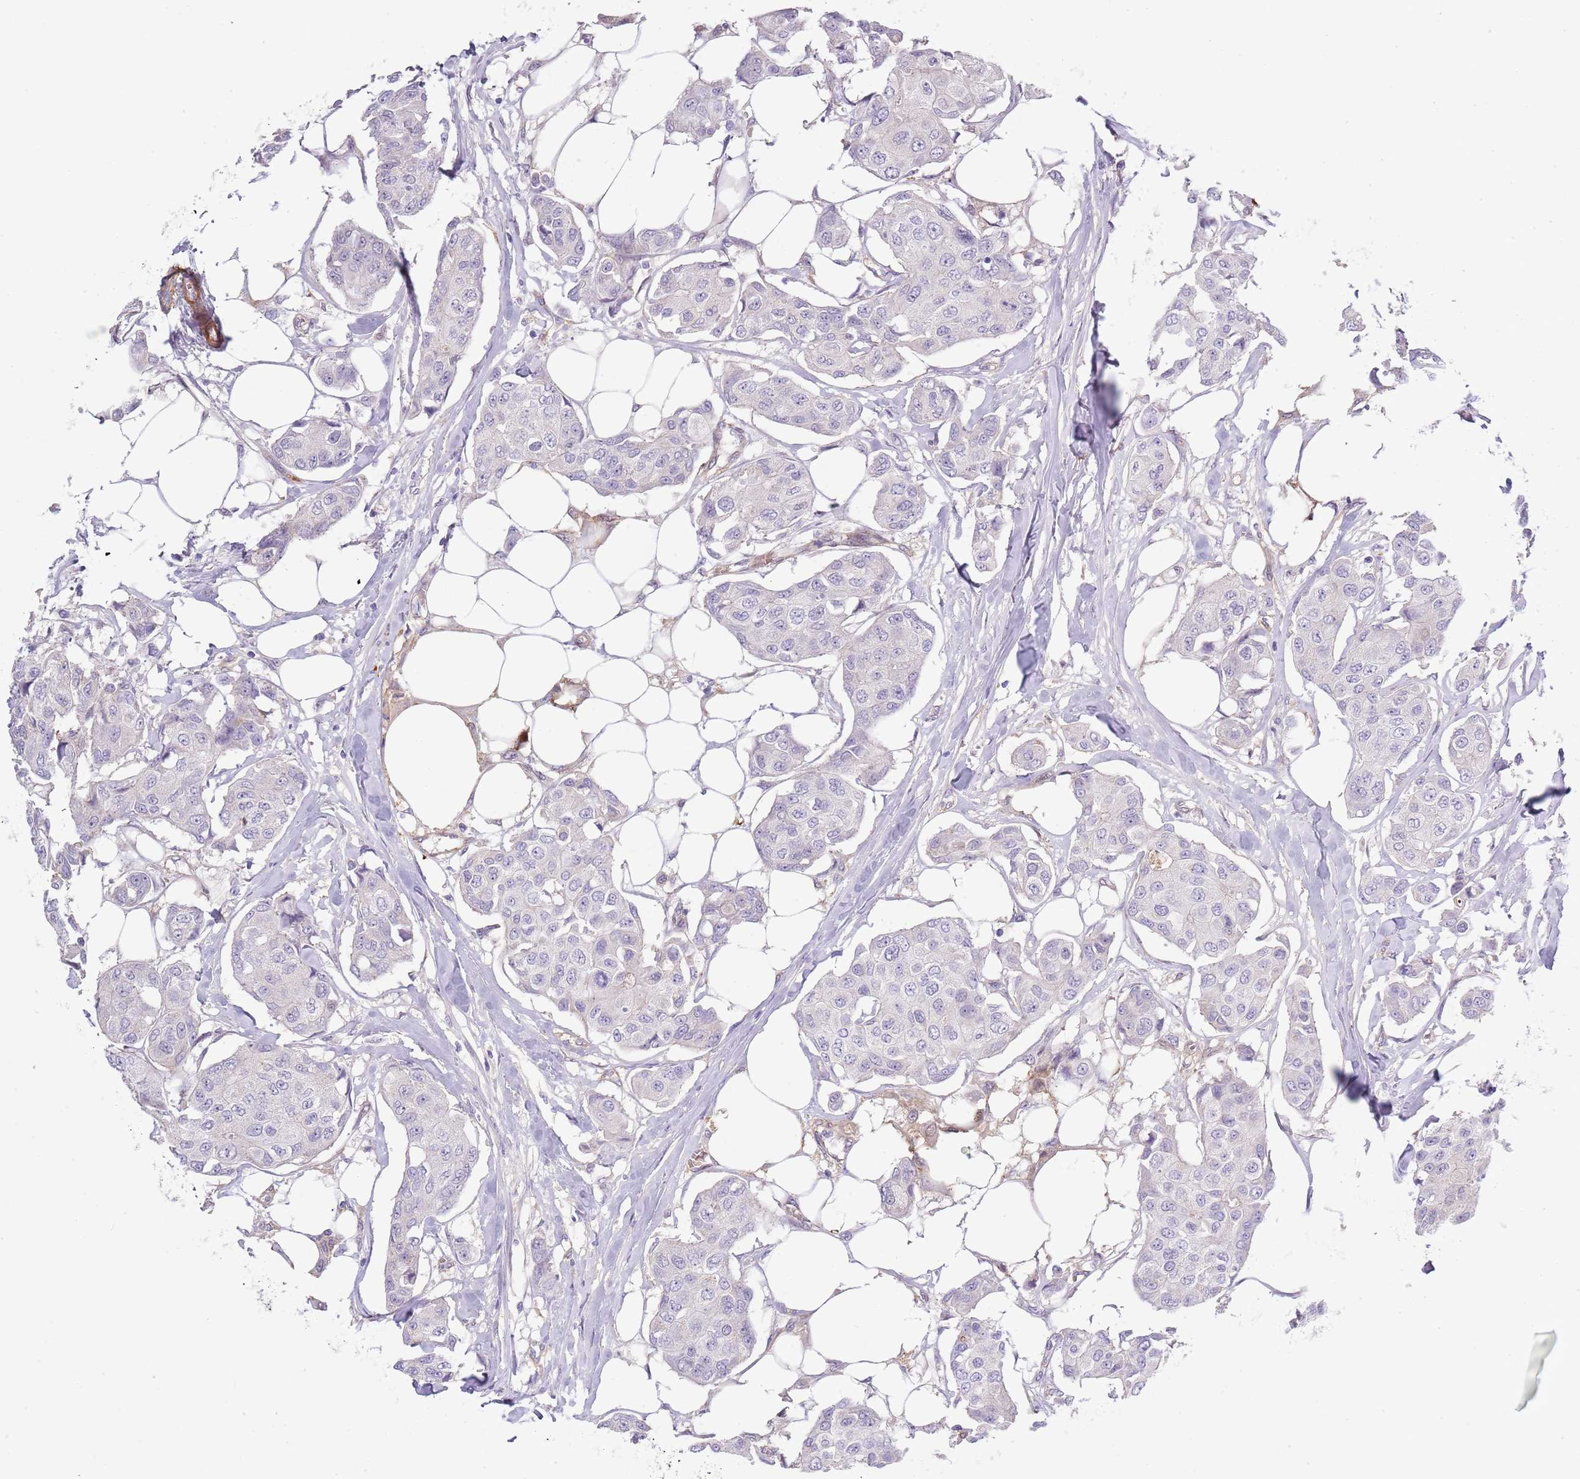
{"staining": {"intensity": "negative", "quantity": "none", "location": "none"}, "tissue": "breast cancer", "cell_type": "Tumor cells", "image_type": "cancer", "snomed": [{"axis": "morphology", "description": "Duct carcinoma"}, {"axis": "topography", "description": "Breast"}, {"axis": "topography", "description": "Lymph node"}], "caption": "This histopathology image is of breast invasive ductal carcinoma stained with immunohistochemistry (IHC) to label a protein in brown with the nuclei are counter-stained blue. There is no expression in tumor cells. (DAB IHC, high magnification).", "gene": "TINAGL1", "patient": {"sex": "female", "age": 80}}